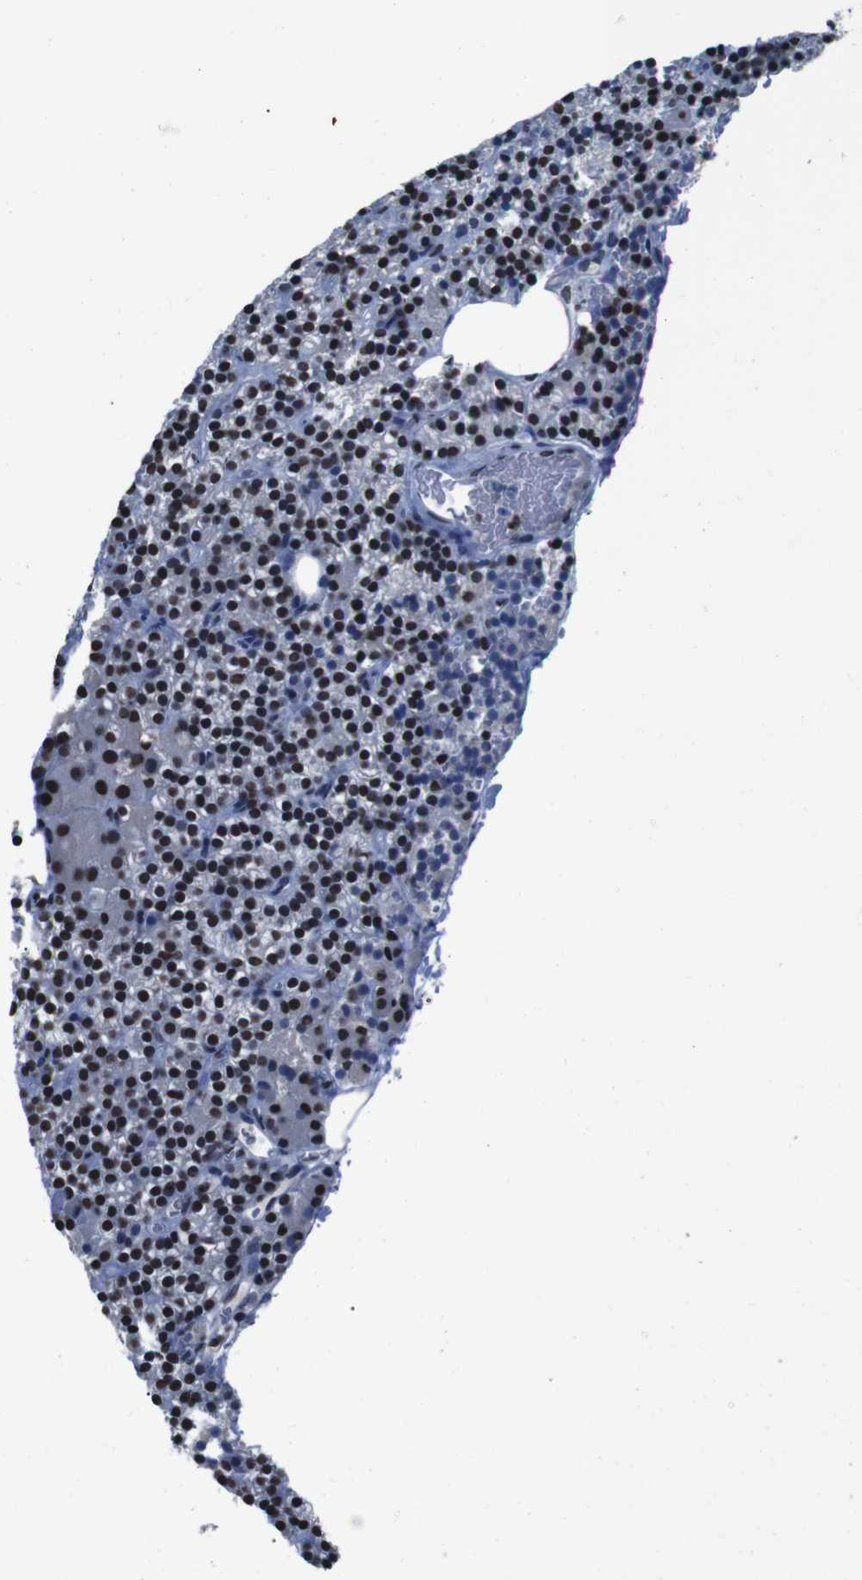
{"staining": {"intensity": "strong", "quantity": ">75%", "location": "nuclear"}, "tissue": "parathyroid gland", "cell_type": "Glandular cells", "image_type": "normal", "snomed": [{"axis": "morphology", "description": "Normal tissue, NOS"}, {"axis": "morphology", "description": "Hyperplasia, NOS"}, {"axis": "topography", "description": "Parathyroid gland"}], "caption": "A micrograph of parathyroid gland stained for a protein shows strong nuclear brown staining in glandular cells. The staining is performed using DAB brown chromogen to label protein expression. The nuclei are counter-stained blue using hematoxylin.", "gene": "PIP4P2", "patient": {"sex": "male", "age": 44}}